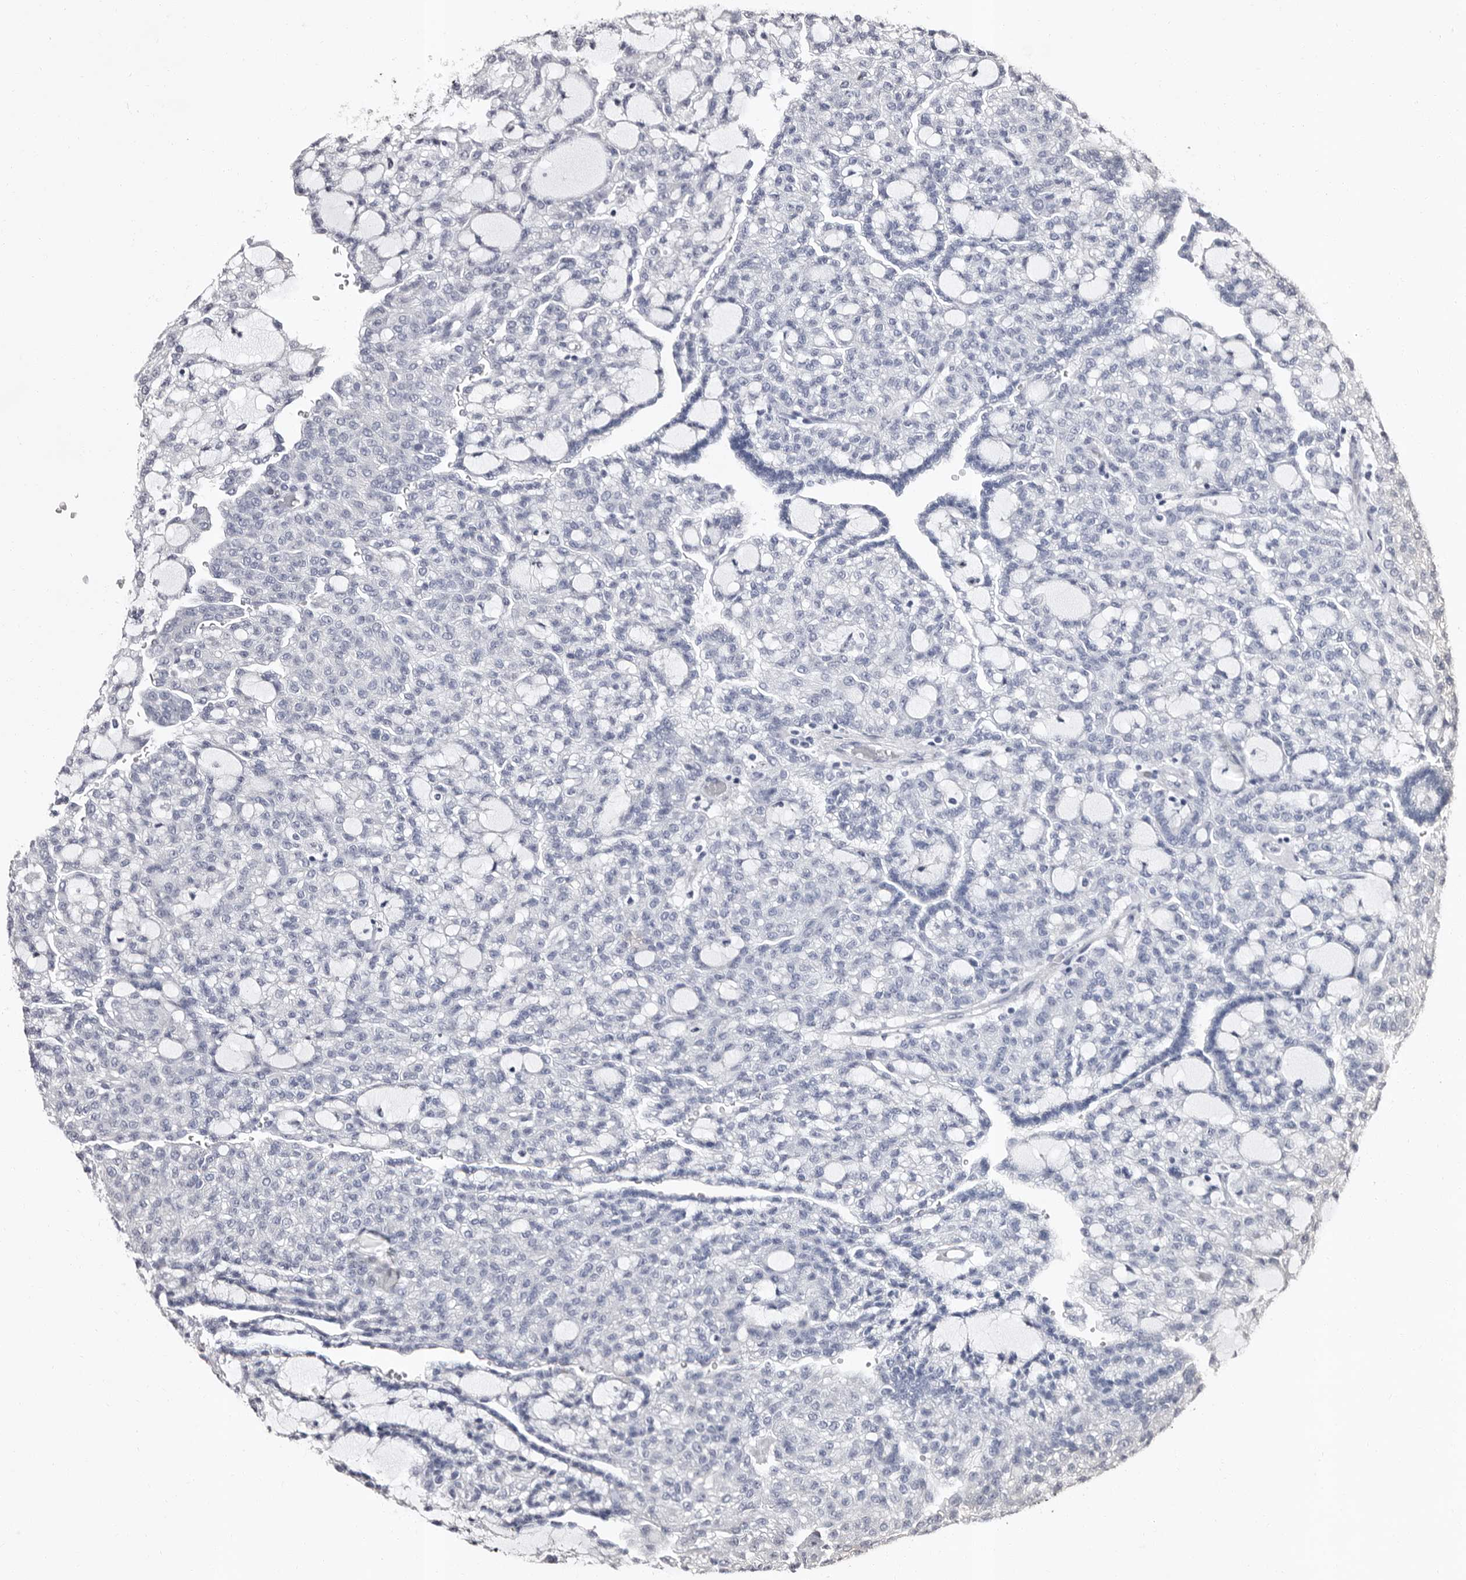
{"staining": {"intensity": "weak", "quantity": "25%-75%", "location": "cytoplasmic/membranous"}, "tissue": "renal cancer", "cell_type": "Tumor cells", "image_type": "cancer", "snomed": [{"axis": "morphology", "description": "Adenocarcinoma, NOS"}, {"axis": "topography", "description": "Kidney"}], "caption": "A low amount of weak cytoplasmic/membranous positivity is appreciated in approximately 25%-75% of tumor cells in adenocarcinoma (renal) tissue.", "gene": "FAM91A1", "patient": {"sex": "male", "age": 63}}